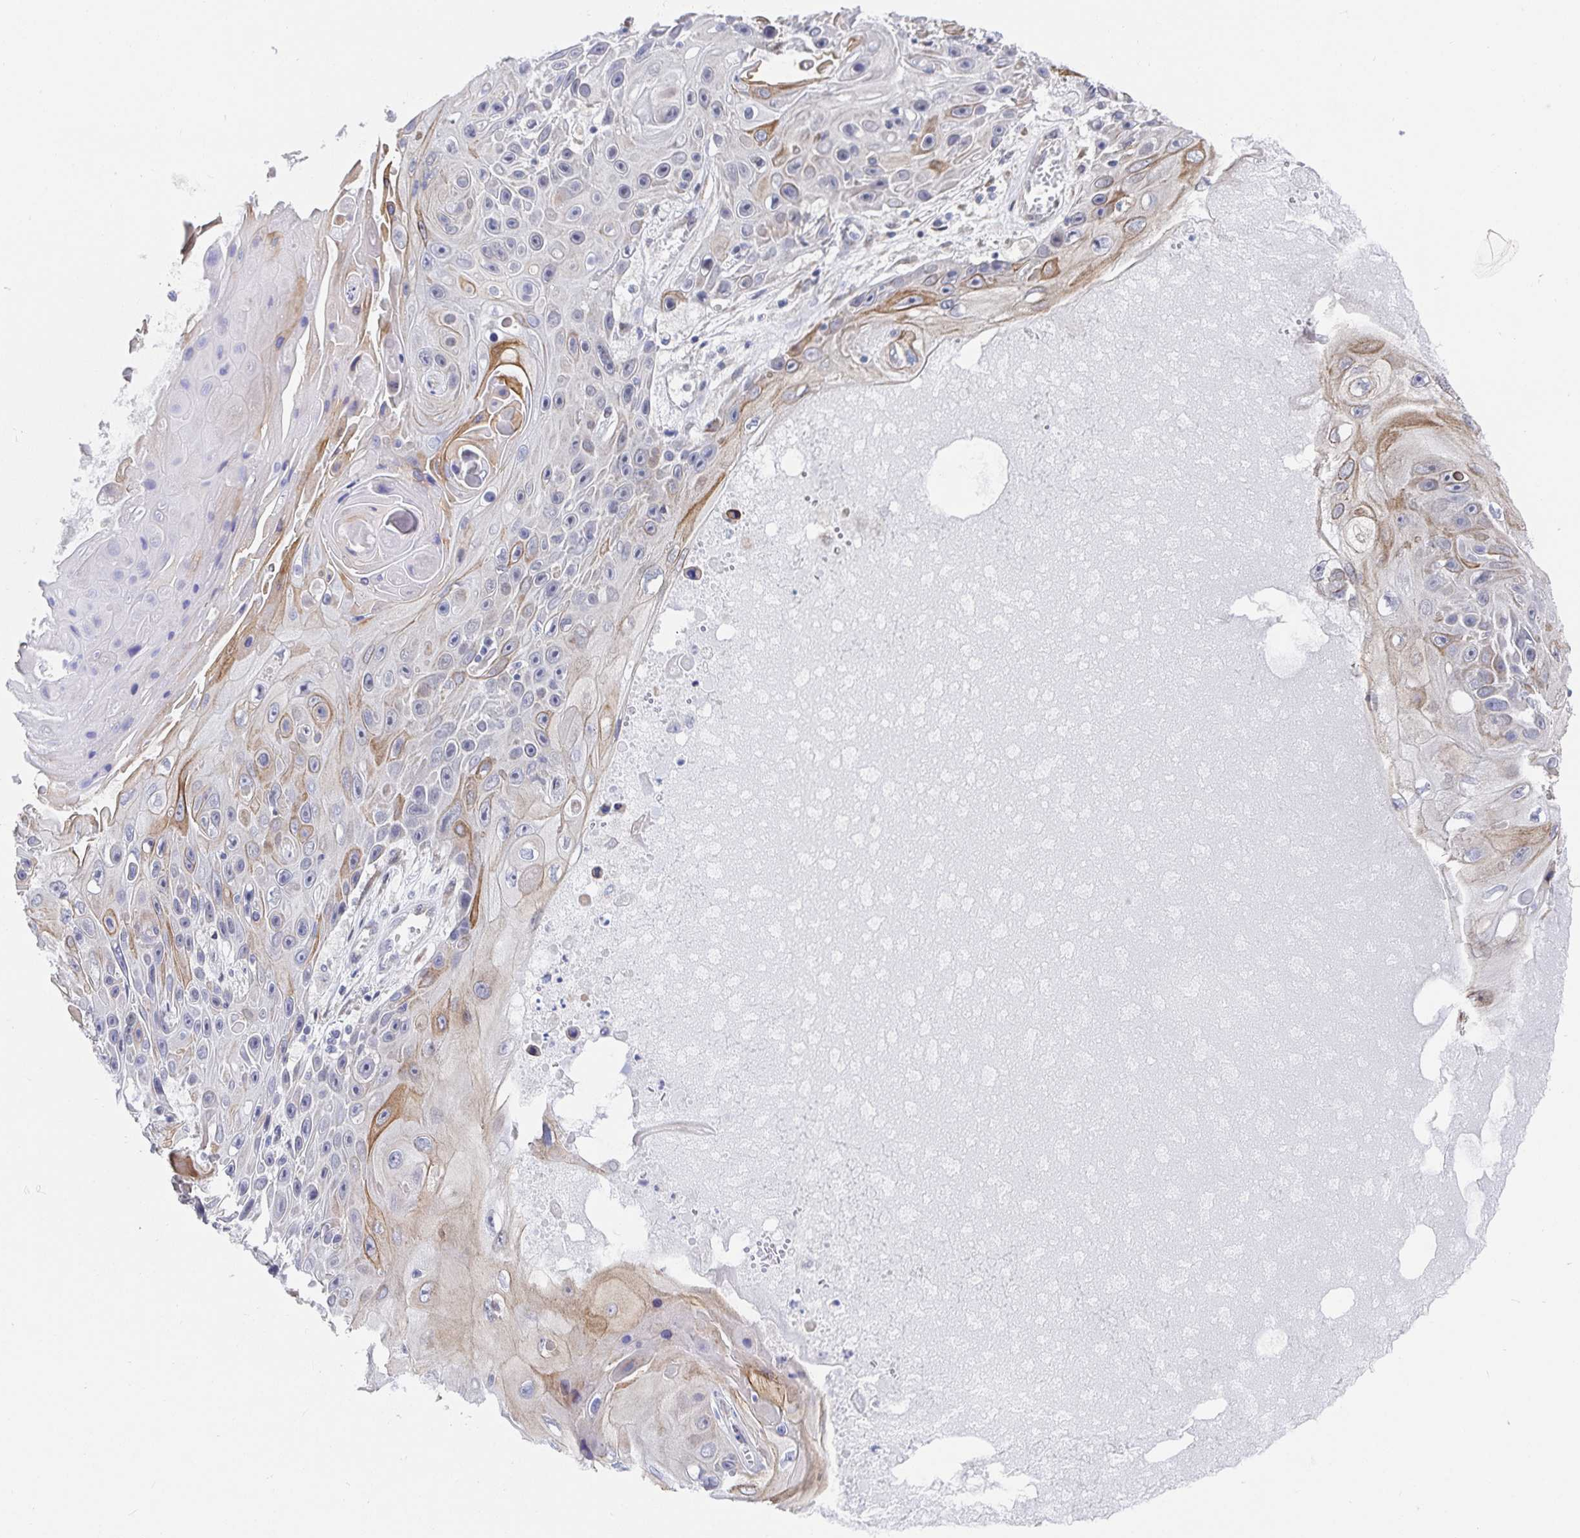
{"staining": {"intensity": "moderate", "quantity": "<25%", "location": "cytoplasmic/membranous"}, "tissue": "skin cancer", "cell_type": "Tumor cells", "image_type": "cancer", "snomed": [{"axis": "morphology", "description": "Squamous cell carcinoma, NOS"}, {"axis": "topography", "description": "Skin"}], "caption": "Approximately <25% of tumor cells in human skin cancer (squamous cell carcinoma) demonstrate moderate cytoplasmic/membranous protein positivity as visualized by brown immunohistochemical staining.", "gene": "ZIK1", "patient": {"sex": "male", "age": 82}}